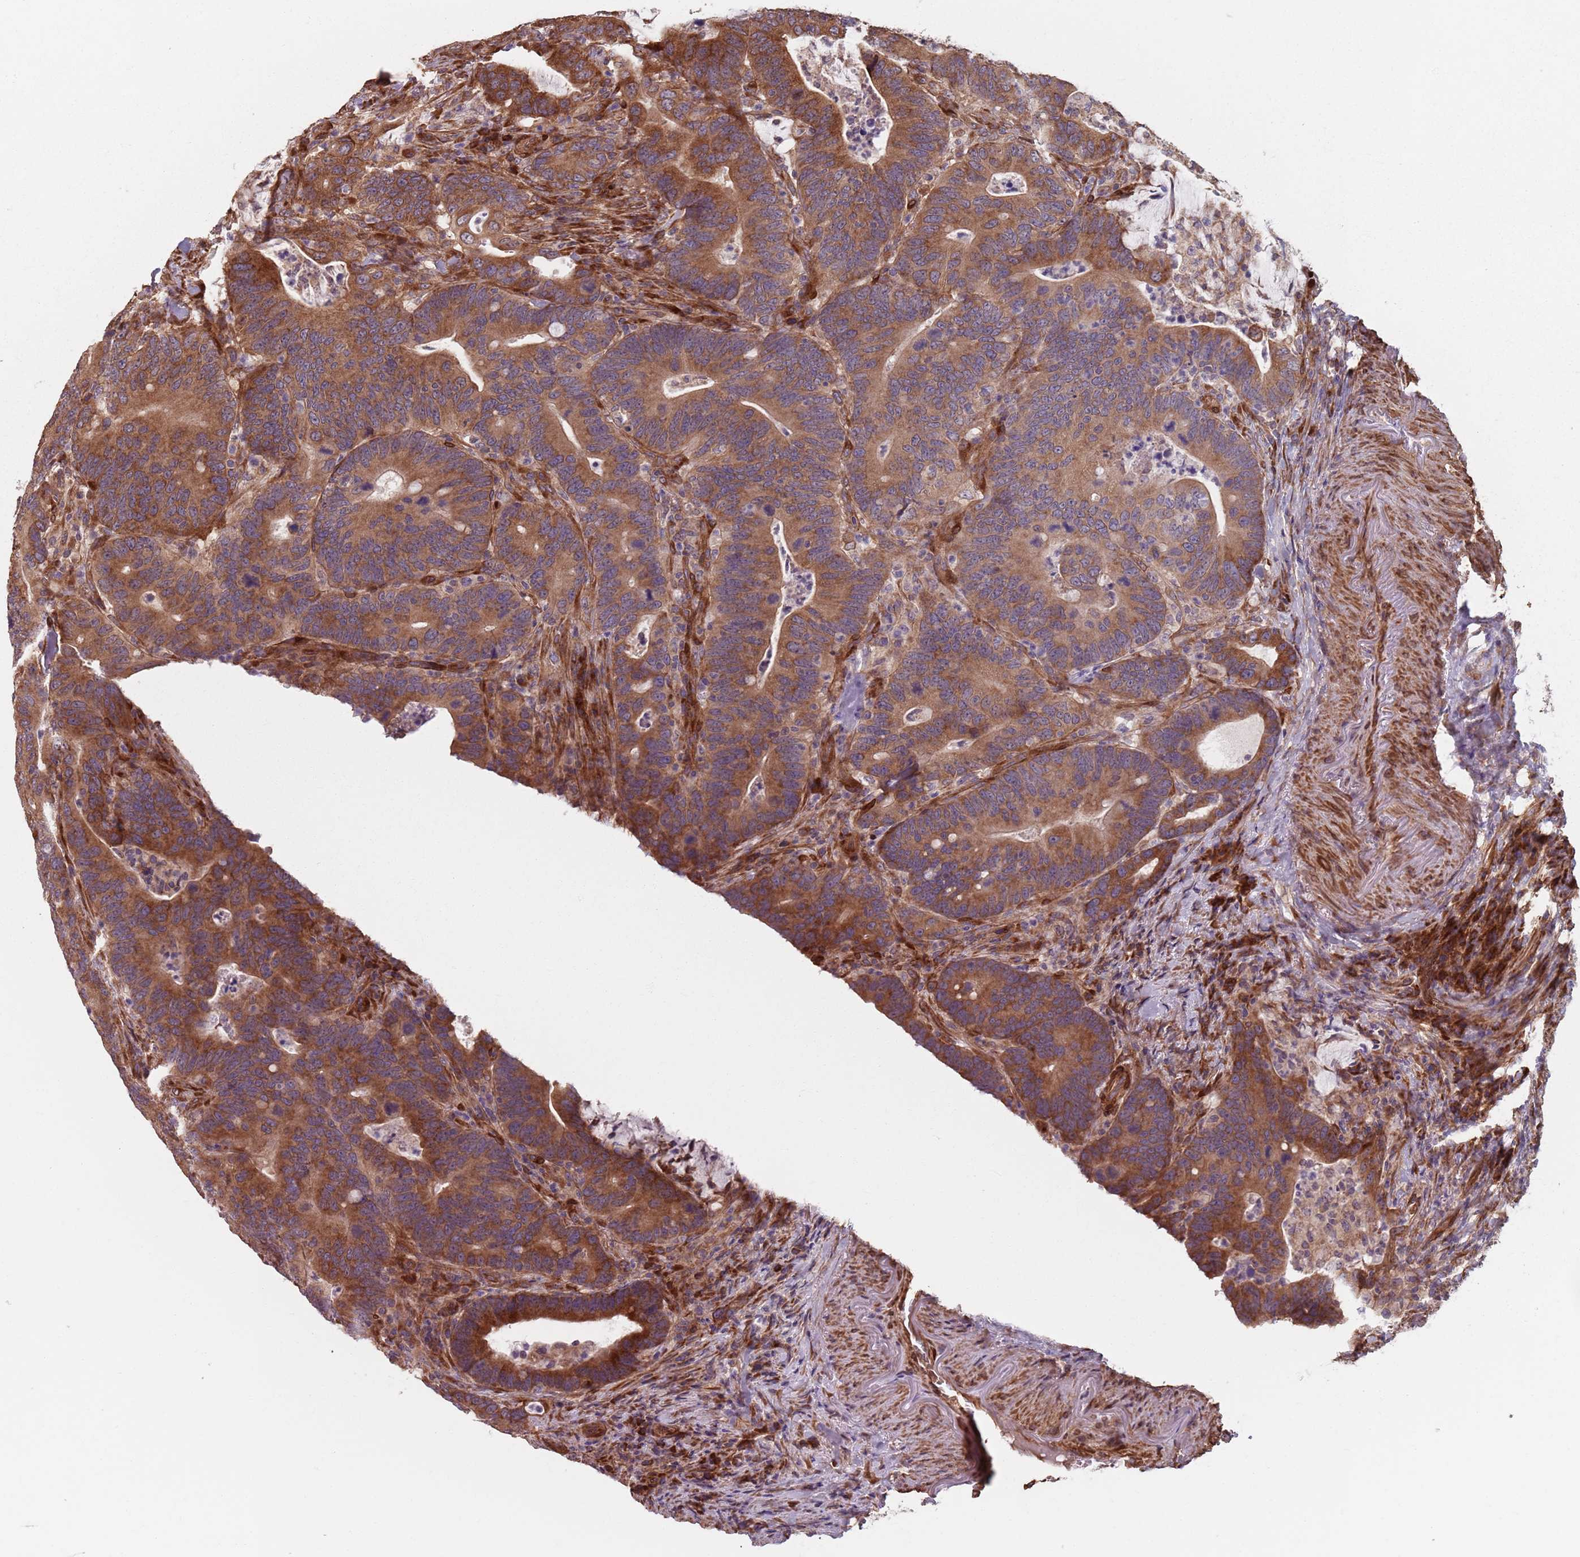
{"staining": {"intensity": "strong", "quantity": ">75%", "location": "cytoplasmic/membranous"}, "tissue": "colorectal cancer", "cell_type": "Tumor cells", "image_type": "cancer", "snomed": [{"axis": "morphology", "description": "Adenocarcinoma, NOS"}, {"axis": "topography", "description": "Colon"}], "caption": "Human colorectal adenocarcinoma stained with a brown dye reveals strong cytoplasmic/membranous positive staining in approximately >75% of tumor cells.", "gene": "NOTCH3", "patient": {"sex": "female", "age": 66}}